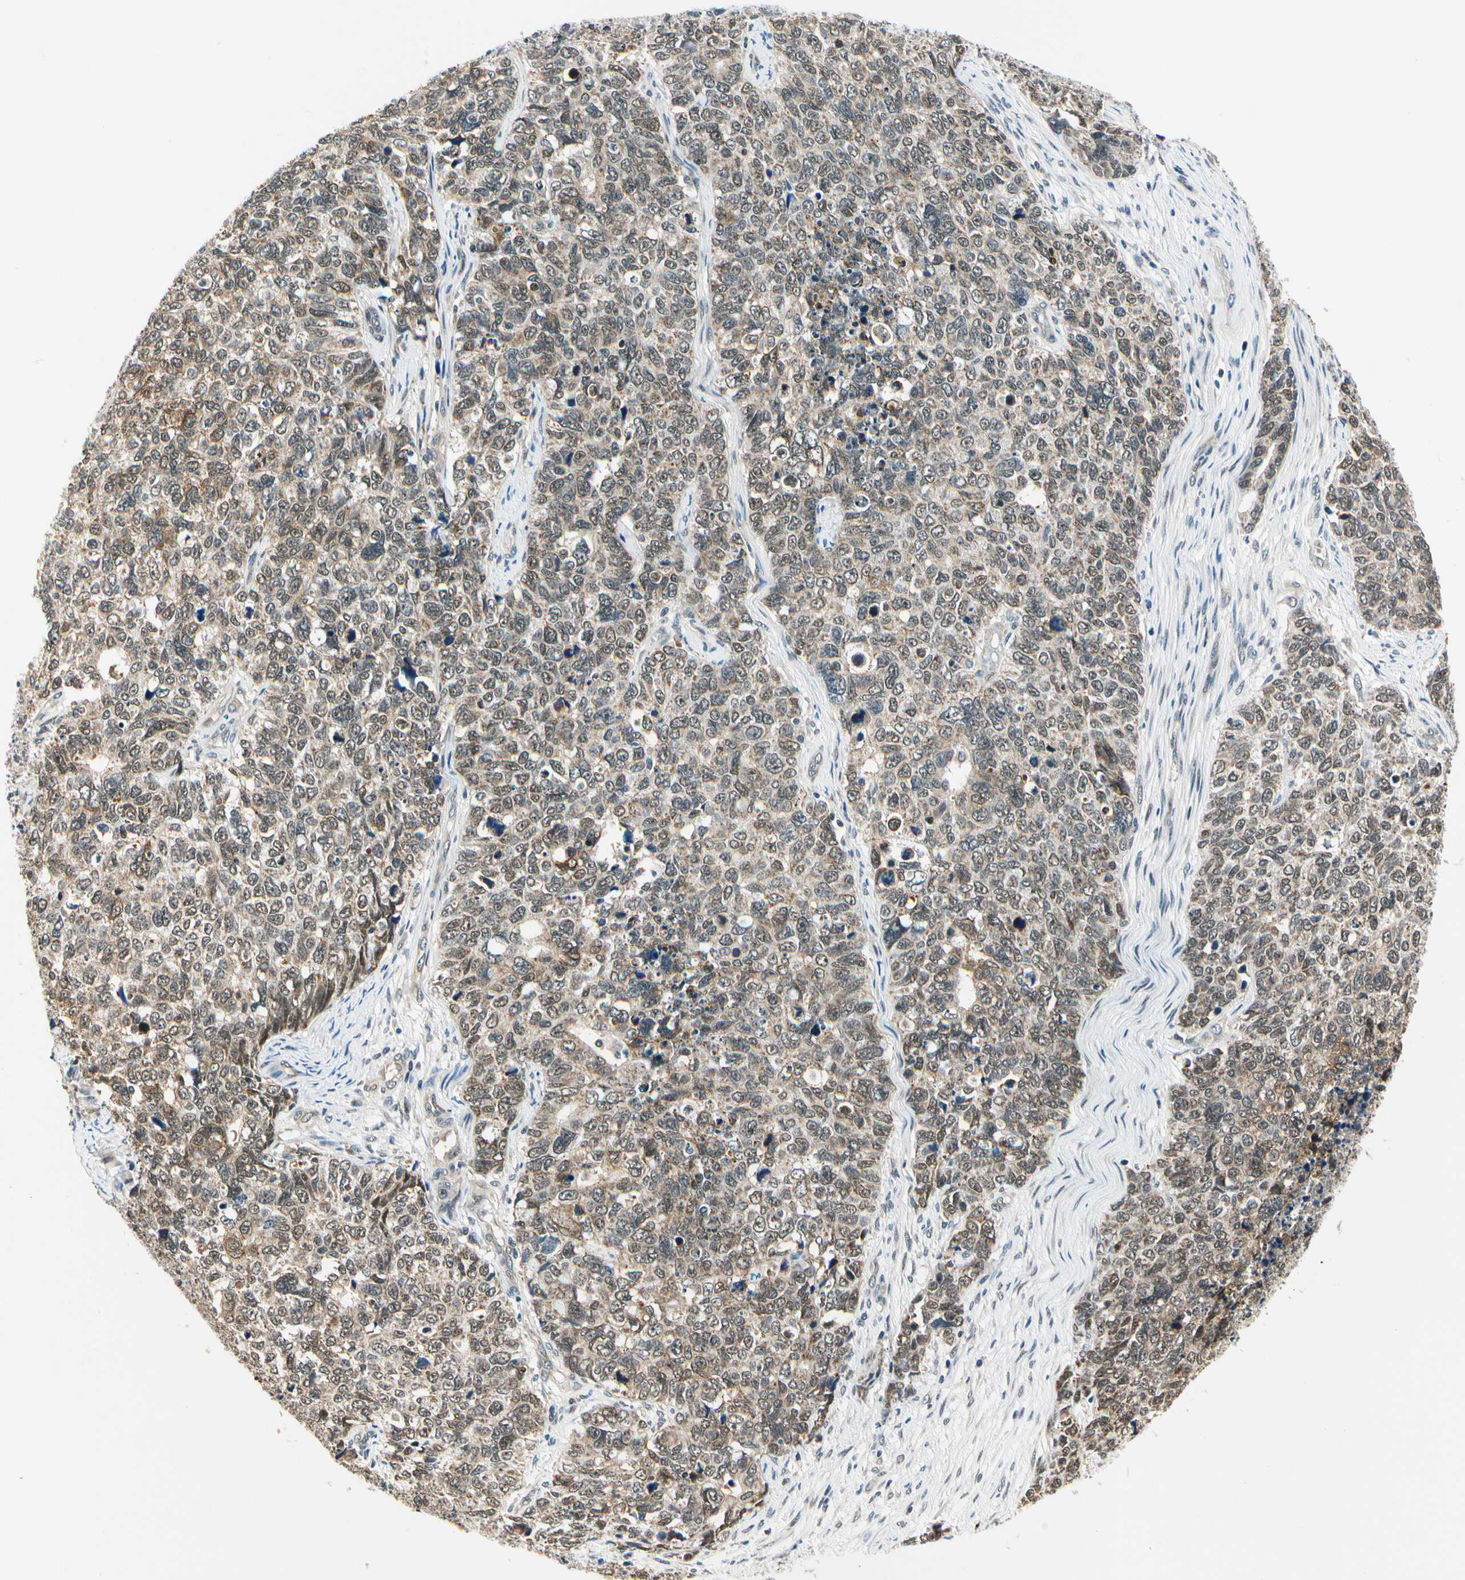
{"staining": {"intensity": "strong", "quantity": ">75%", "location": "cytoplasmic/membranous"}, "tissue": "cervical cancer", "cell_type": "Tumor cells", "image_type": "cancer", "snomed": [{"axis": "morphology", "description": "Squamous cell carcinoma, NOS"}, {"axis": "topography", "description": "Cervix"}], "caption": "The histopathology image demonstrates staining of cervical squamous cell carcinoma, revealing strong cytoplasmic/membranous protein staining (brown color) within tumor cells.", "gene": "PDK2", "patient": {"sex": "female", "age": 63}}